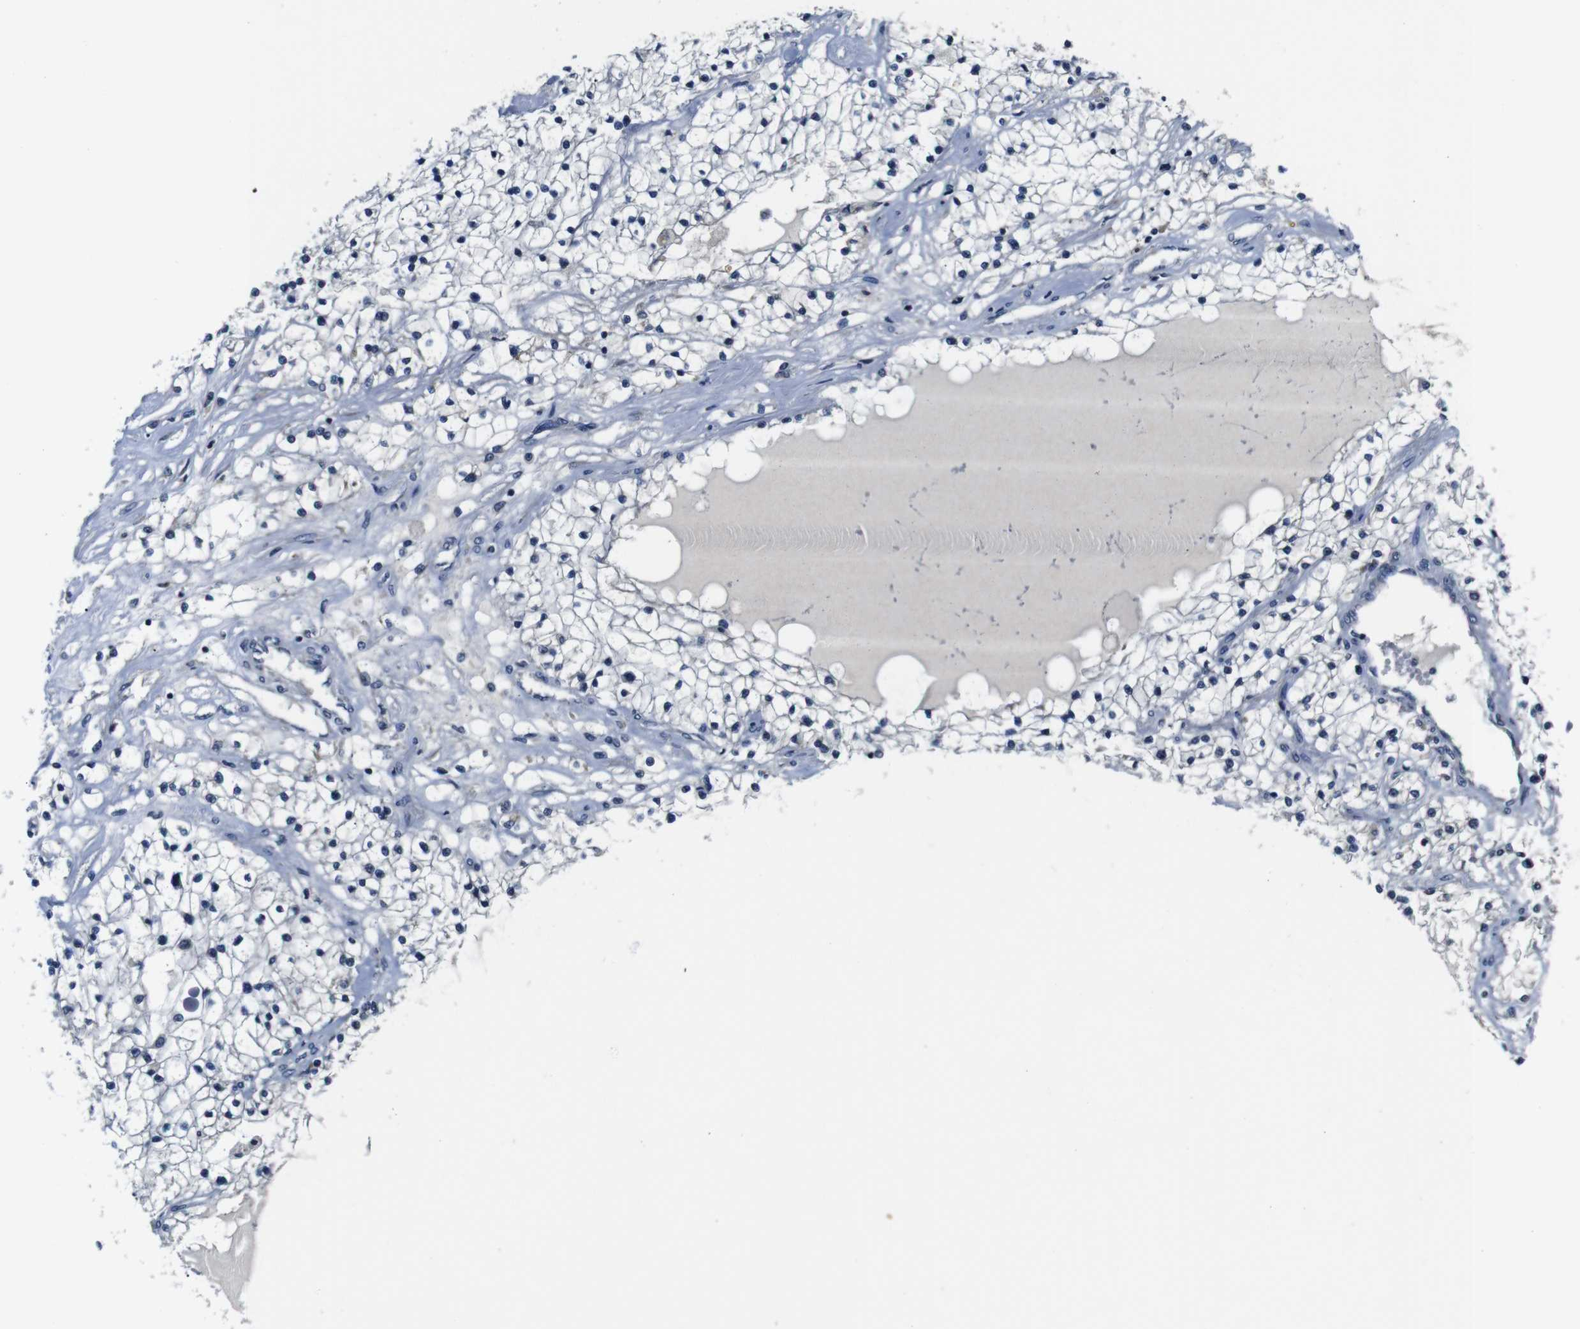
{"staining": {"intensity": "negative", "quantity": "none", "location": "none"}, "tissue": "renal cancer", "cell_type": "Tumor cells", "image_type": "cancer", "snomed": [{"axis": "morphology", "description": "Adenocarcinoma, NOS"}, {"axis": "topography", "description": "Kidney"}], "caption": "Renal adenocarcinoma was stained to show a protein in brown. There is no significant expression in tumor cells.", "gene": "FKBP14", "patient": {"sex": "male", "age": 68}}